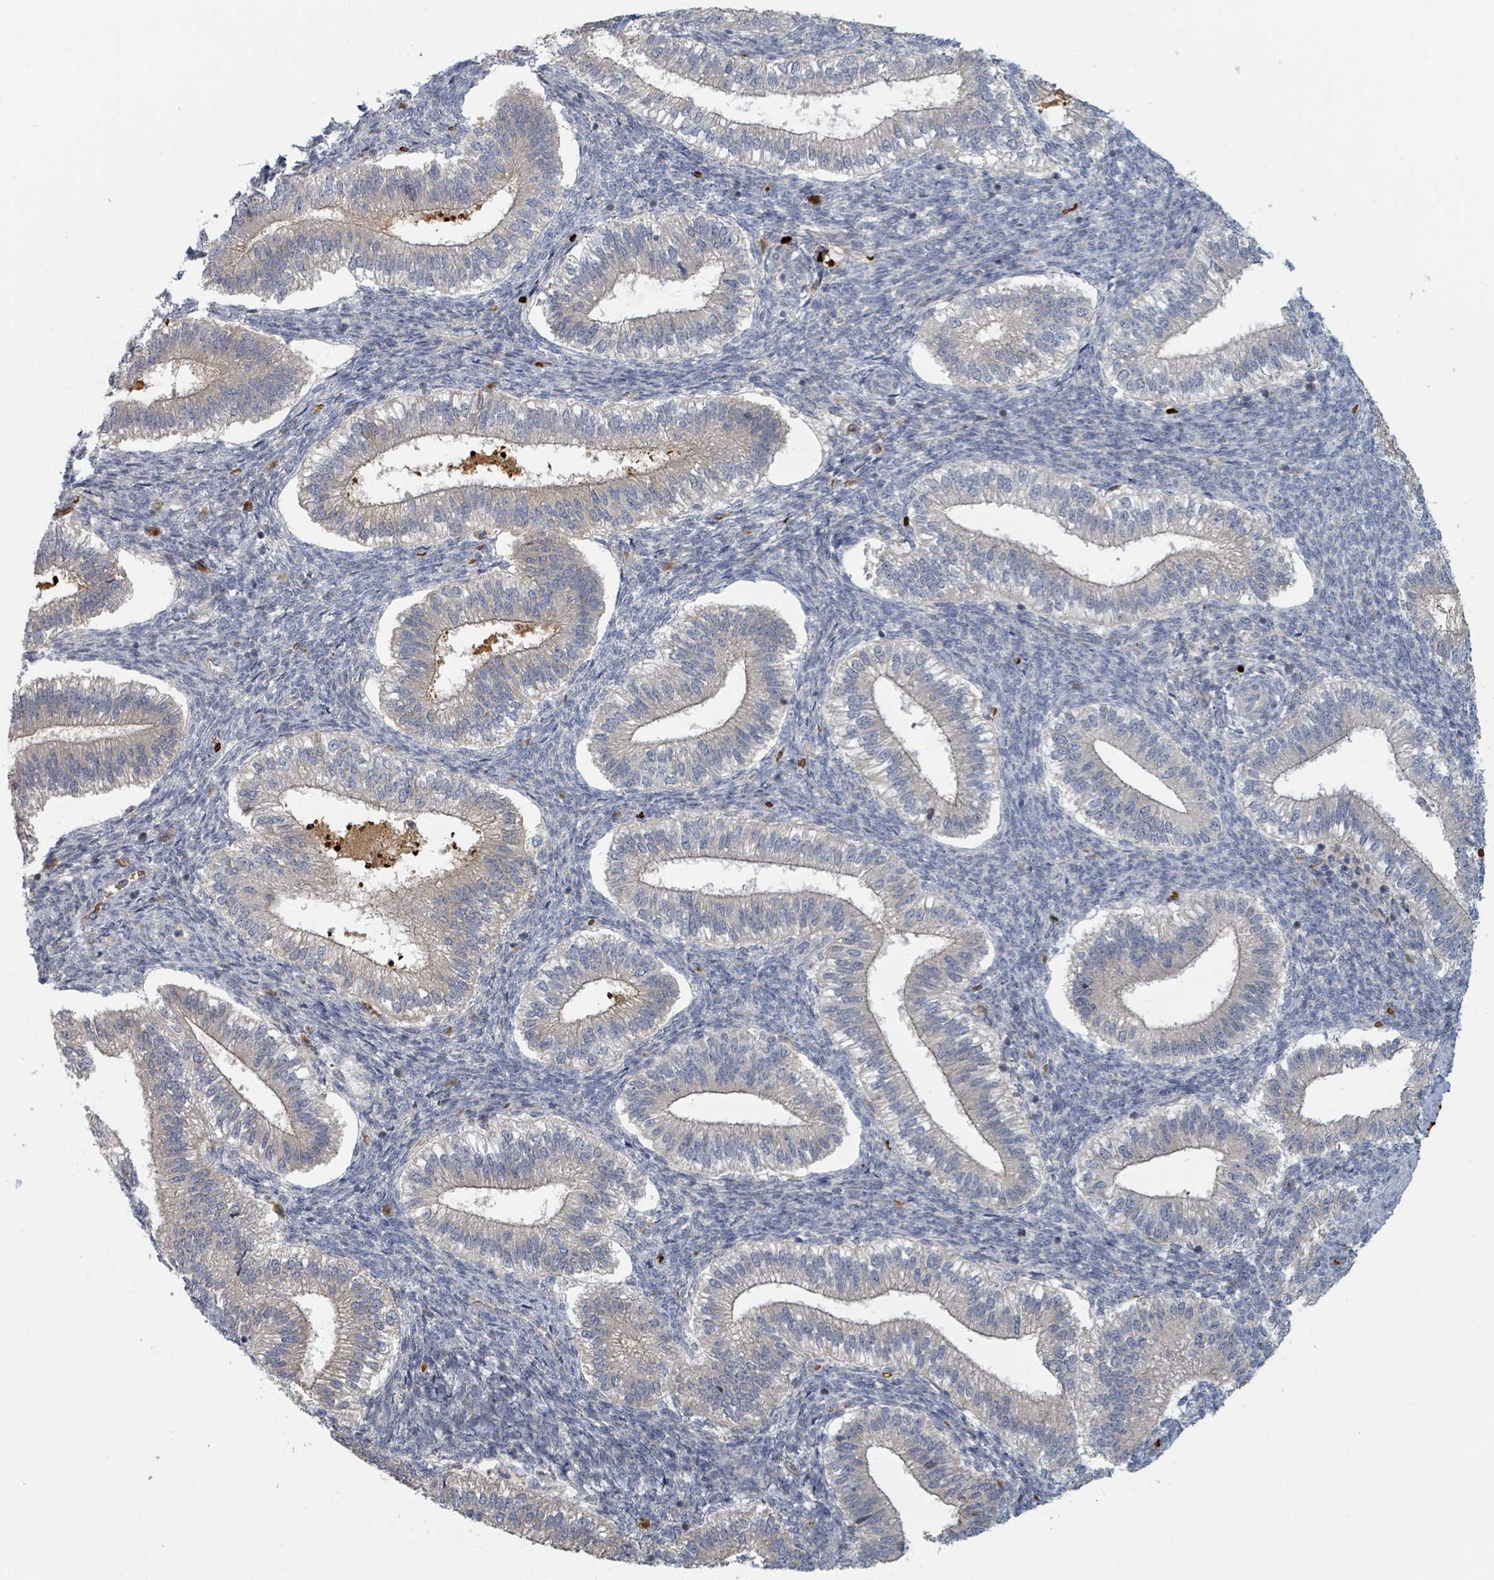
{"staining": {"intensity": "negative", "quantity": "none", "location": "none"}, "tissue": "endometrium", "cell_type": "Cells in endometrial stroma", "image_type": "normal", "snomed": [{"axis": "morphology", "description": "Normal tissue, NOS"}, {"axis": "topography", "description": "Endometrium"}], "caption": "High power microscopy histopathology image of an IHC histopathology image of normal endometrium, revealing no significant expression in cells in endometrial stroma.", "gene": "TRPC4AP", "patient": {"sex": "female", "age": 25}}